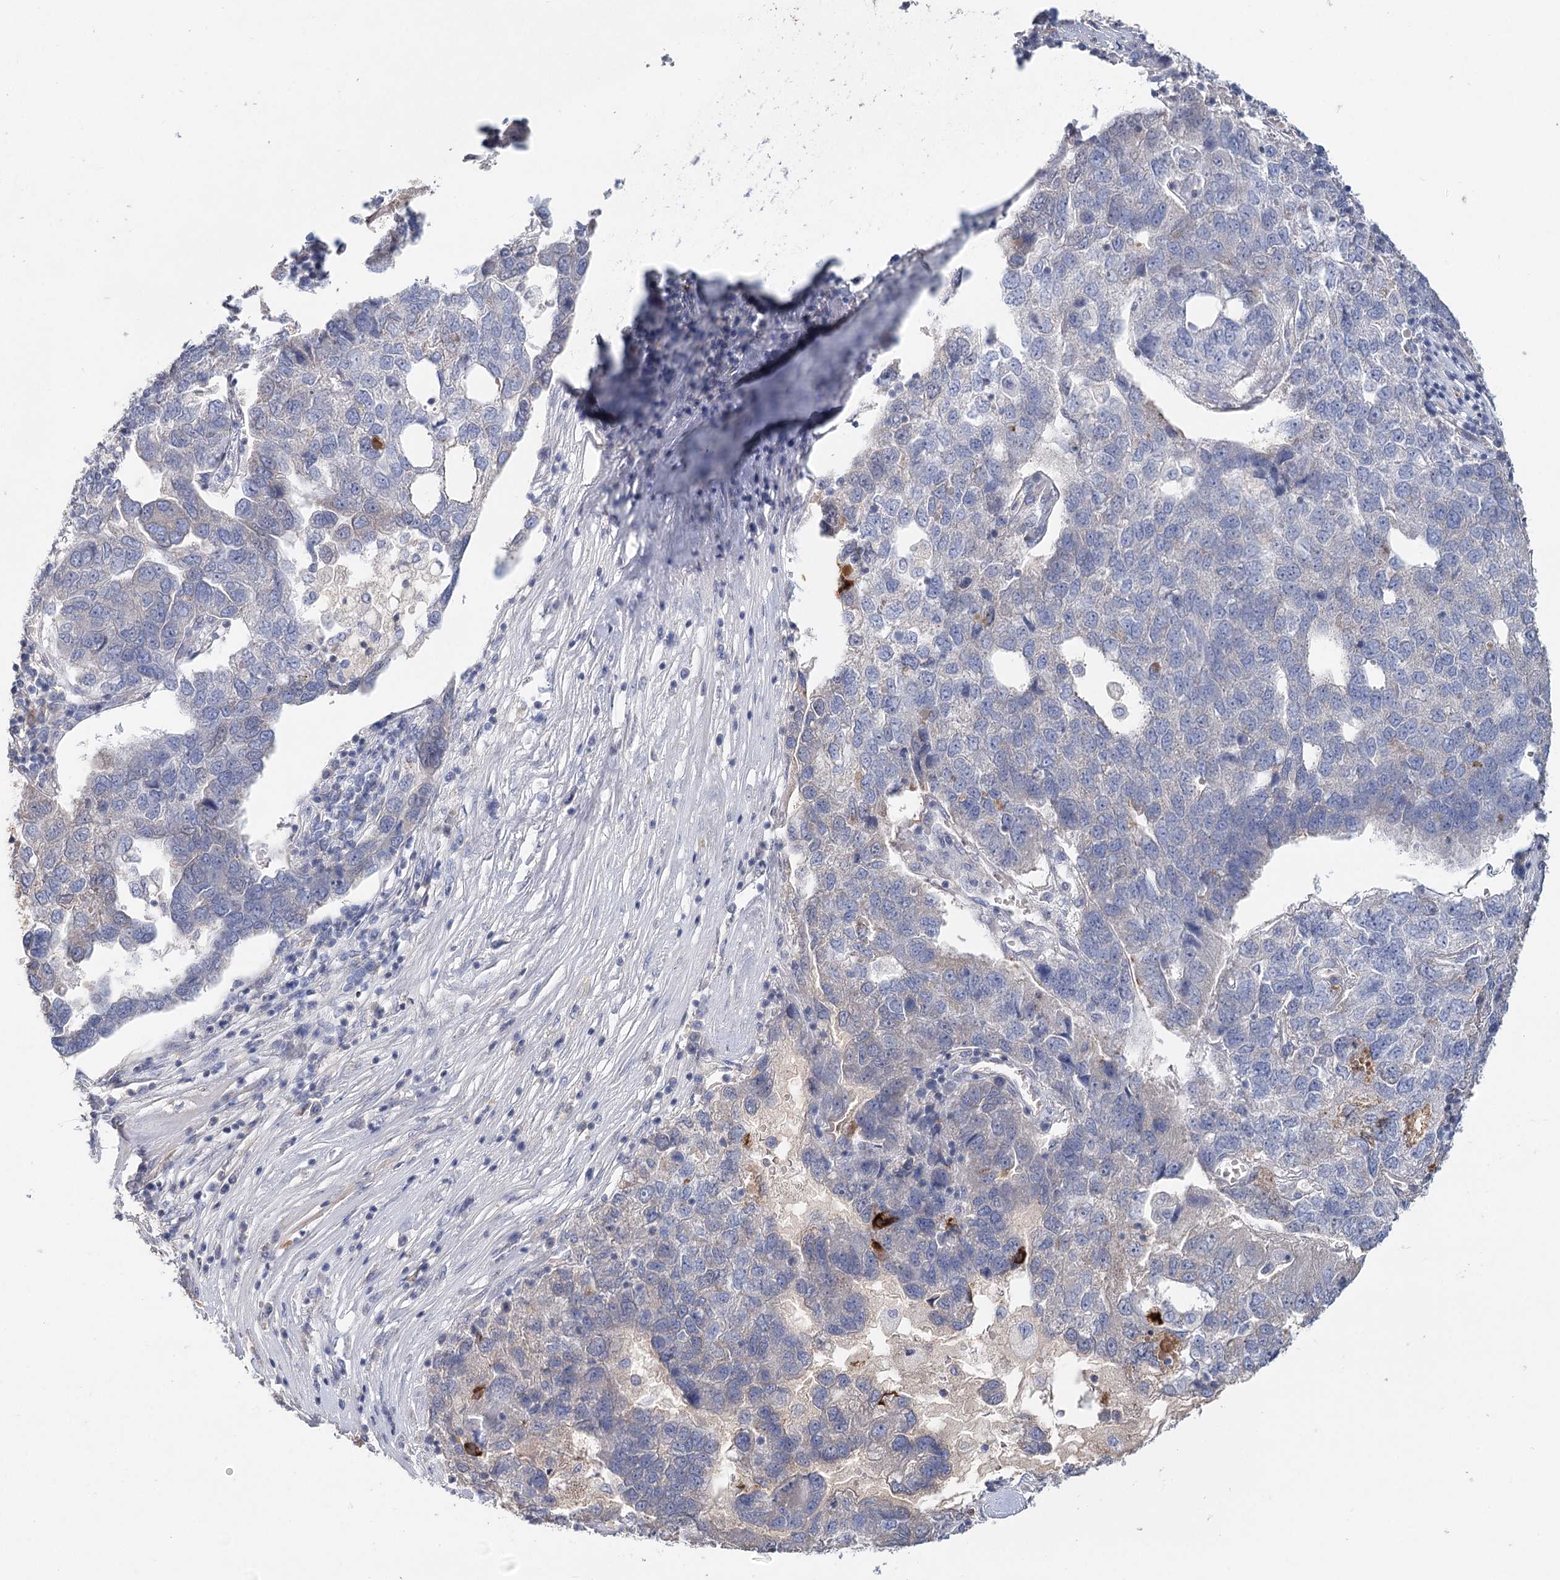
{"staining": {"intensity": "negative", "quantity": "none", "location": "none"}, "tissue": "pancreatic cancer", "cell_type": "Tumor cells", "image_type": "cancer", "snomed": [{"axis": "morphology", "description": "Adenocarcinoma, NOS"}, {"axis": "topography", "description": "Pancreas"}], "caption": "Tumor cells show no significant protein staining in pancreatic cancer (adenocarcinoma).", "gene": "ARHGAP44", "patient": {"sex": "female", "age": 61}}